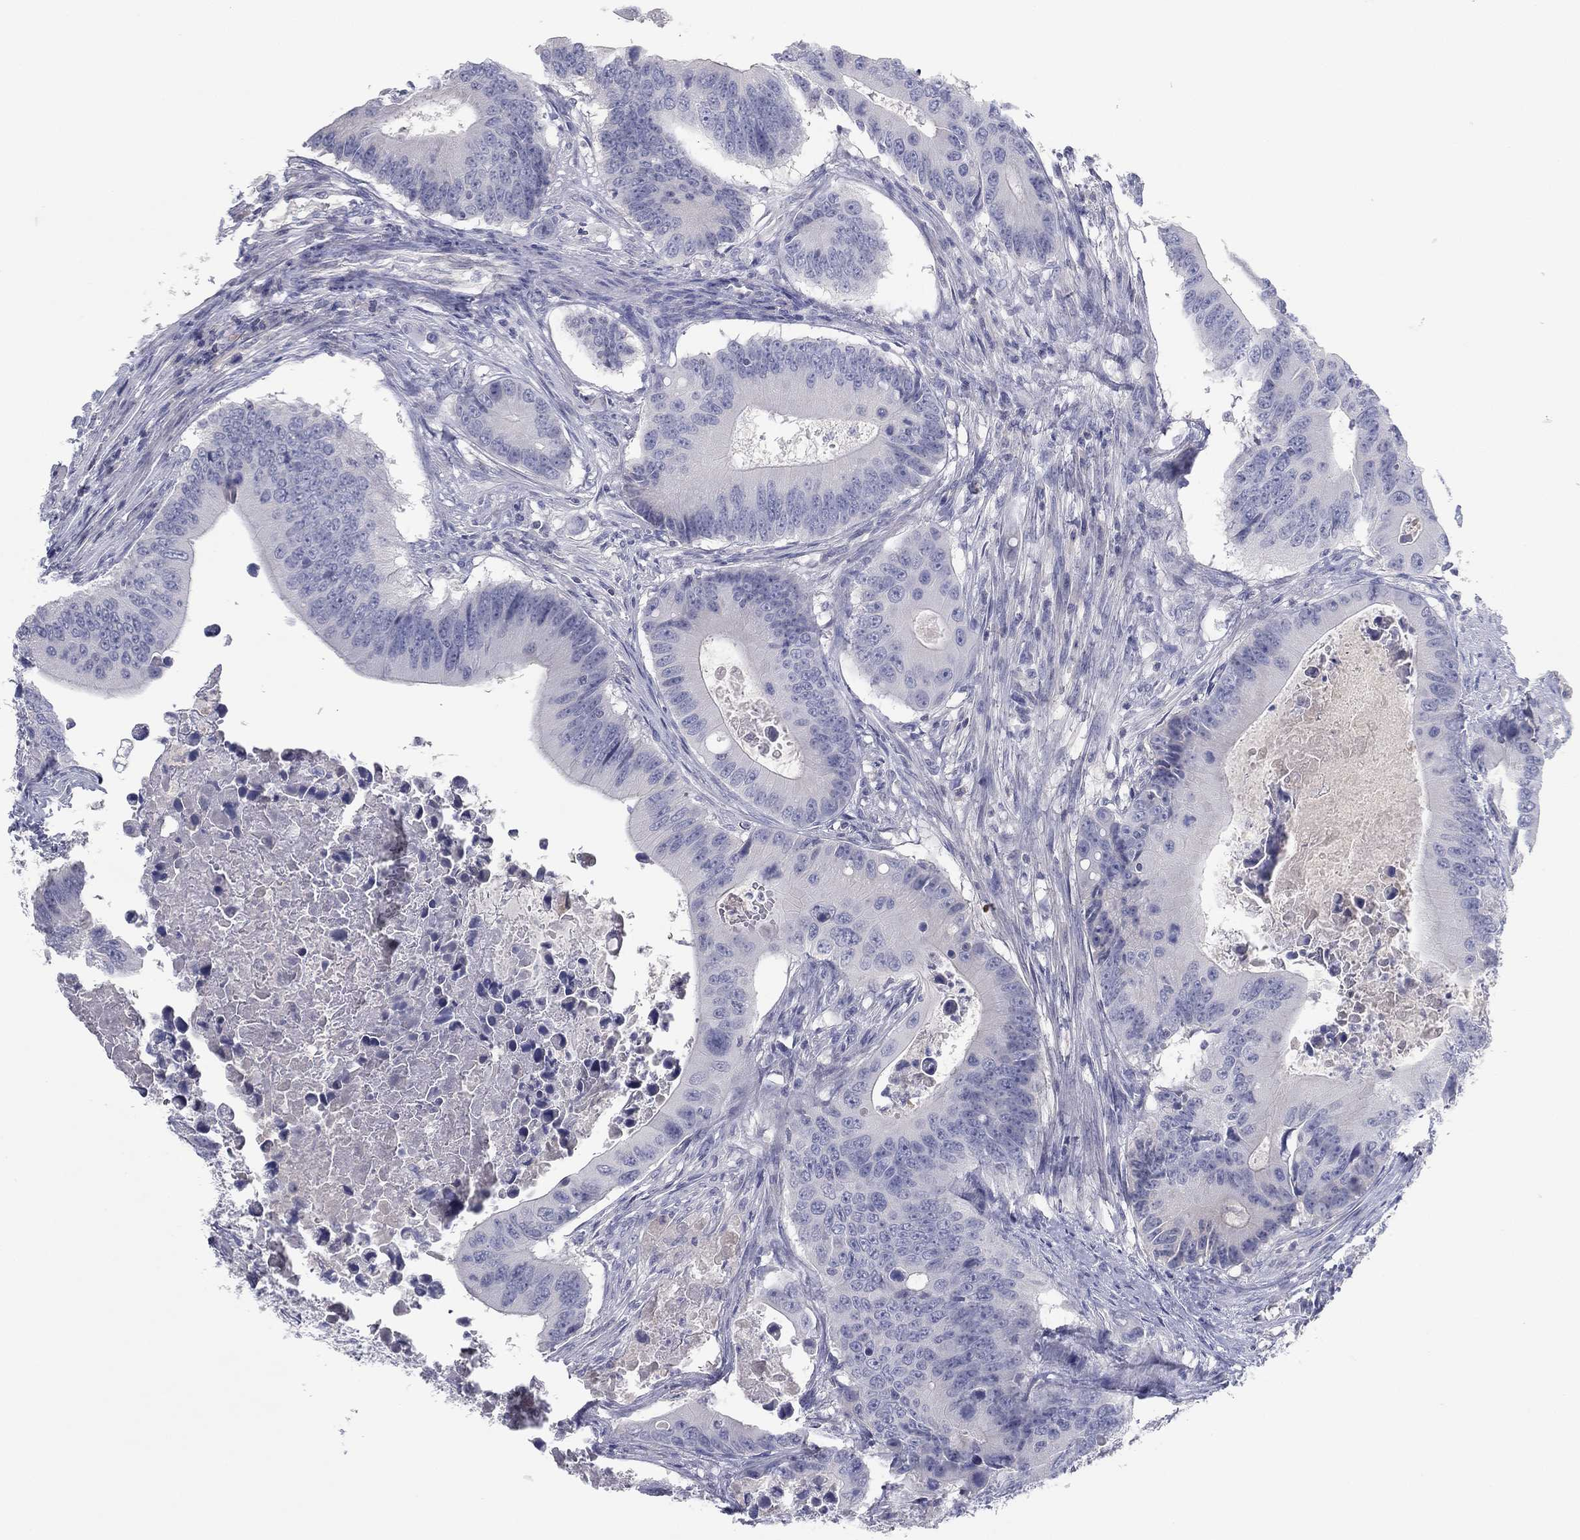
{"staining": {"intensity": "negative", "quantity": "none", "location": "none"}, "tissue": "colorectal cancer", "cell_type": "Tumor cells", "image_type": "cancer", "snomed": [{"axis": "morphology", "description": "Adenocarcinoma, NOS"}, {"axis": "topography", "description": "Colon"}], "caption": "There is no significant positivity in tumor cells of colorectal adenocarcinoma.", "gene": "CPT1B", "patient": {"sex": "female", "age": 90}}